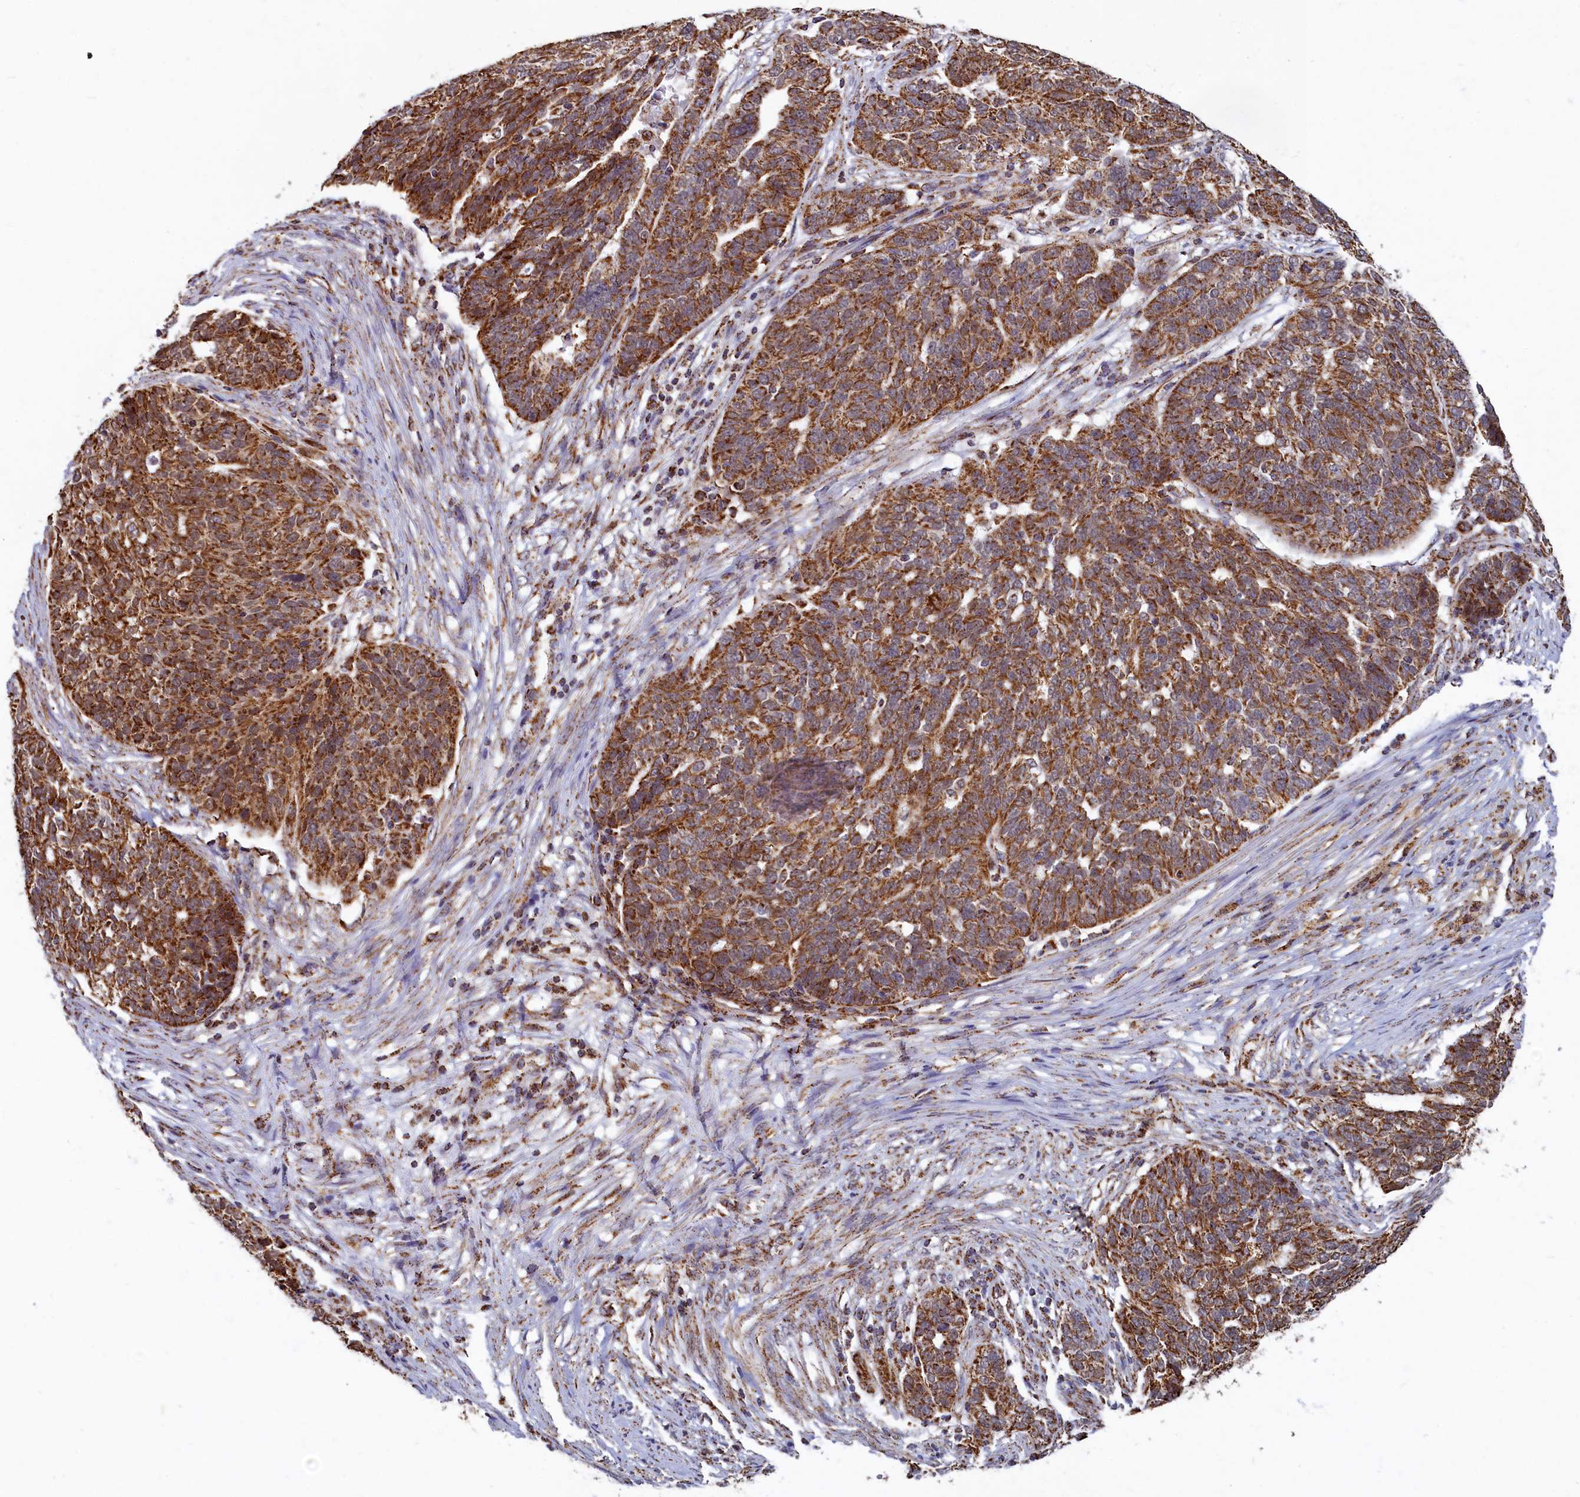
{"staining": {"intensity": "moderate", "quantity": ">75%", "location": "cytoplasmic/membranous"}, "tissue": "ovarian cancer", "cell_type": "Tumor cells", "image_type": "cancer", "snomed": [{"axis": "morphology", "description": "Cystadenocarcinoma, serous, NOS"}, {"axis": "topography", "description": "Ovary"}], "caption": "This micrograph exhibits ovarian cancer (serous cystadenocarcinoma) stained with IHC to label a protein in brown. The cytoplasmic/membranous of tumor cells show moderate positivity for the protein. Nuclei are counter-stained blue.", "gene": "SPR", "patient": {"sex": "female", "age": 59}}